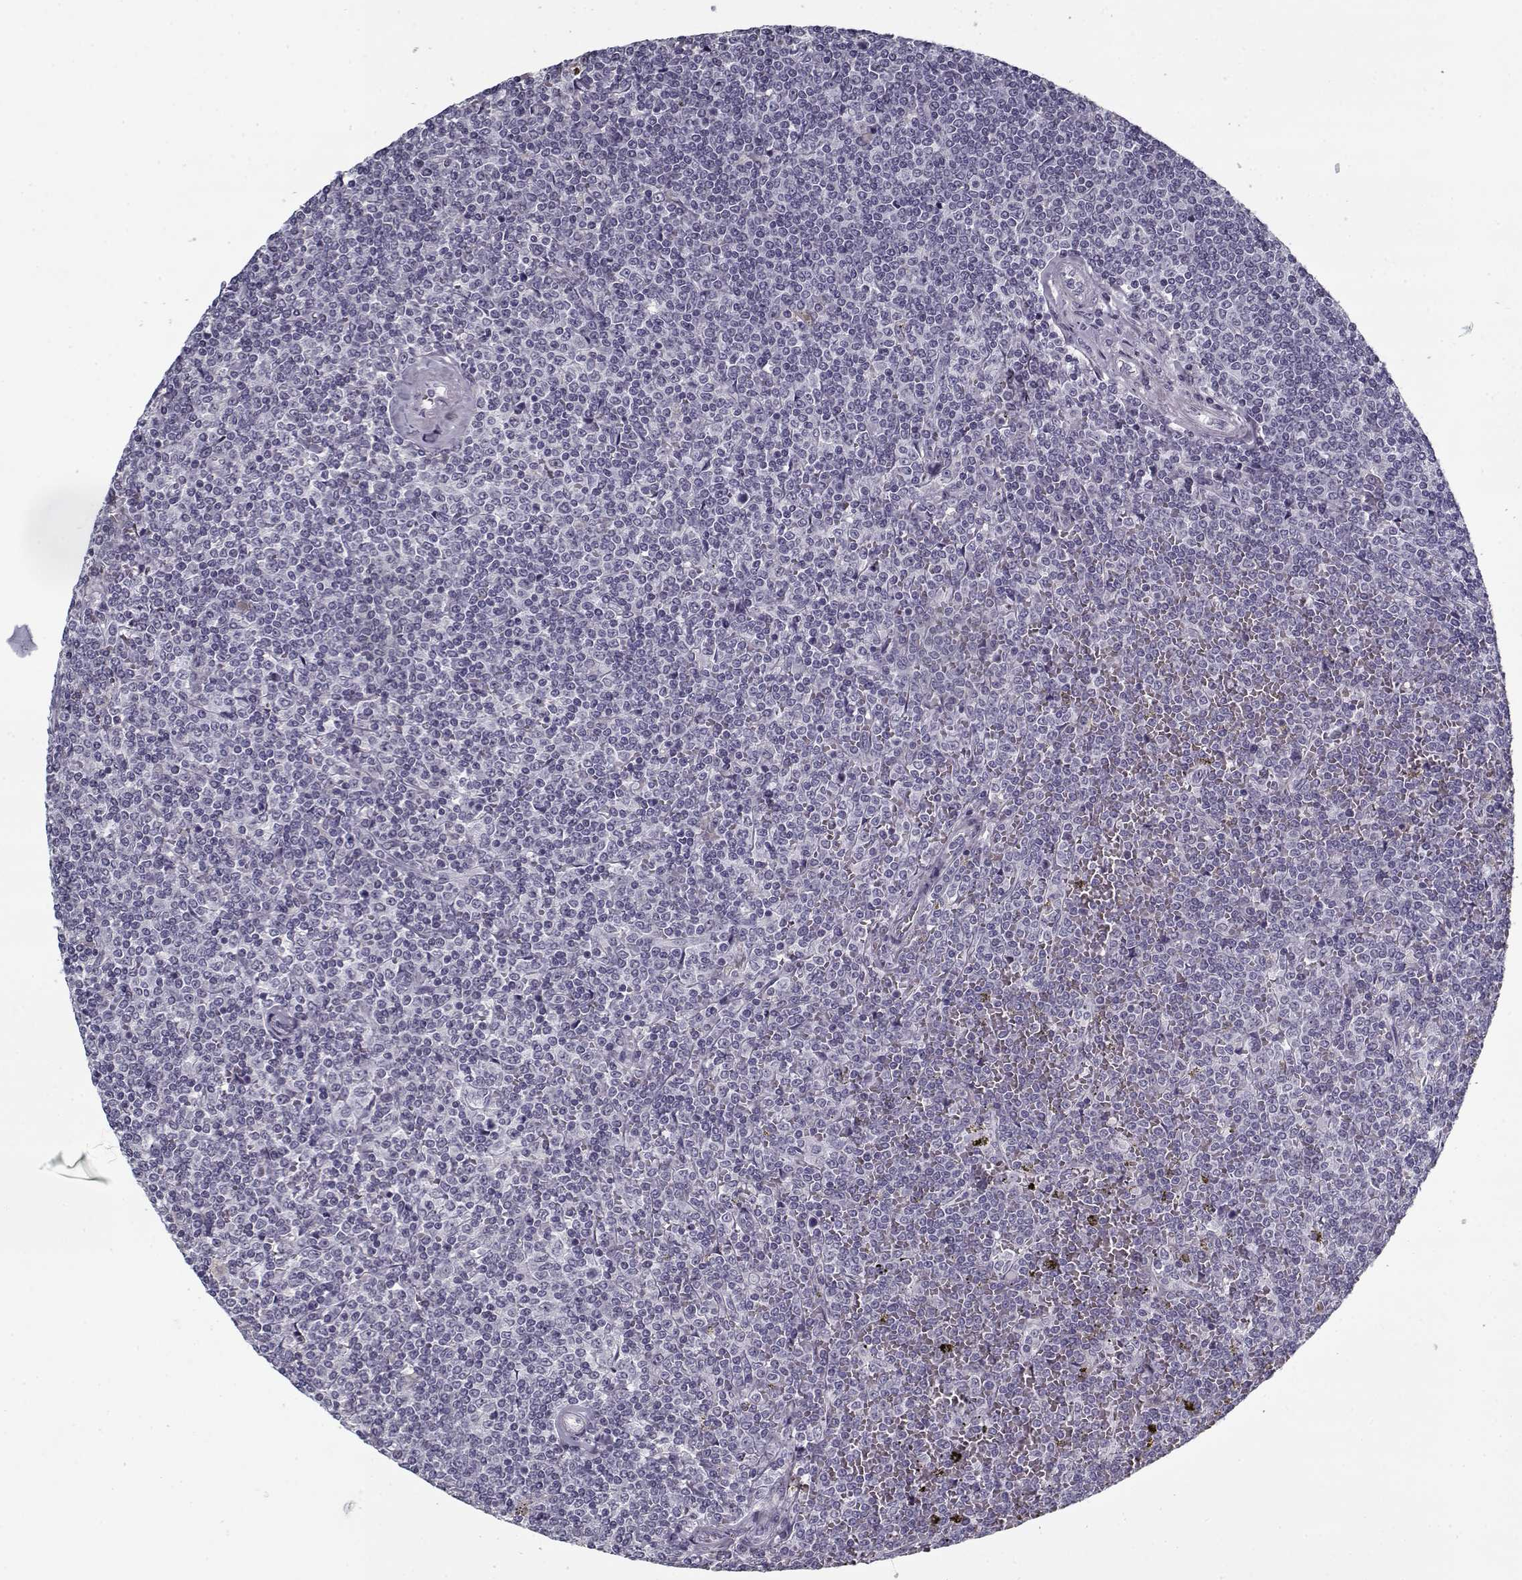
{"staining": {"intensity": "negative", "quantity": "none", "location": "none"}, "tissue": "lymphoma", "cell_type": "Tumor cells", "image_type": "cancer", "snomed": [{"axis": "morphology", "description": "Malignant lymphoma, non-Hodgkin's type, Low grade"}, {"axis": "topography", "description": "Spleen"}], "caption": "Tumor cells show no significant protein staining in malignant lymphoma, non-Hodgkin's type (low-grade).", "gene": "RNF32", "patient": {"sex": "female", "age": 19}}